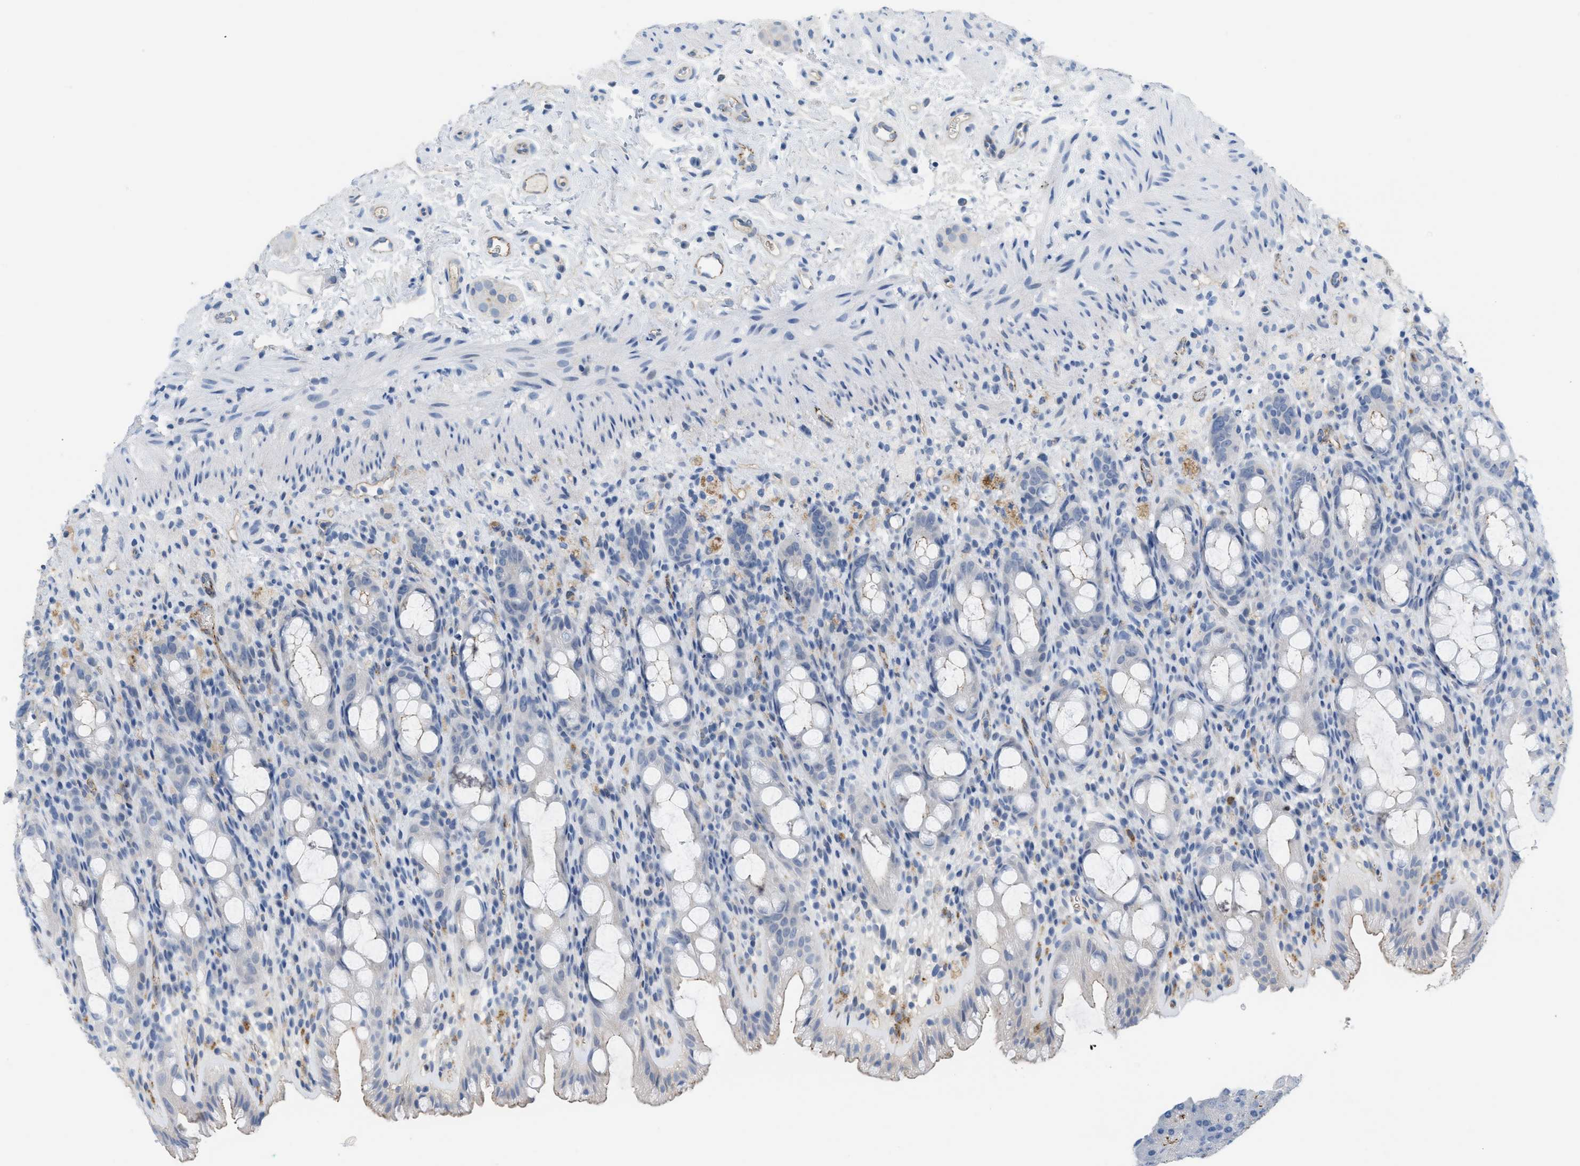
{"staining": {"intensity": "weak", "quantity": "25%-75%", "location": "cytoplasmic/membranous"}, "tissue": "rectum", "cell_type": "Glandular cells", "image_type": "normal", "snomed": [{"axis": "morphology", "description": "Normal tissue, NOS"}, {"axis": "topography", "description": "Rectum"}], "caption": "A brown stain labels weak cytoplasmic/membranous staining of a protein in glandular cells of benign rectum.", "gene": "CRB3", "patient": {"sex": "male", "age": 44}}